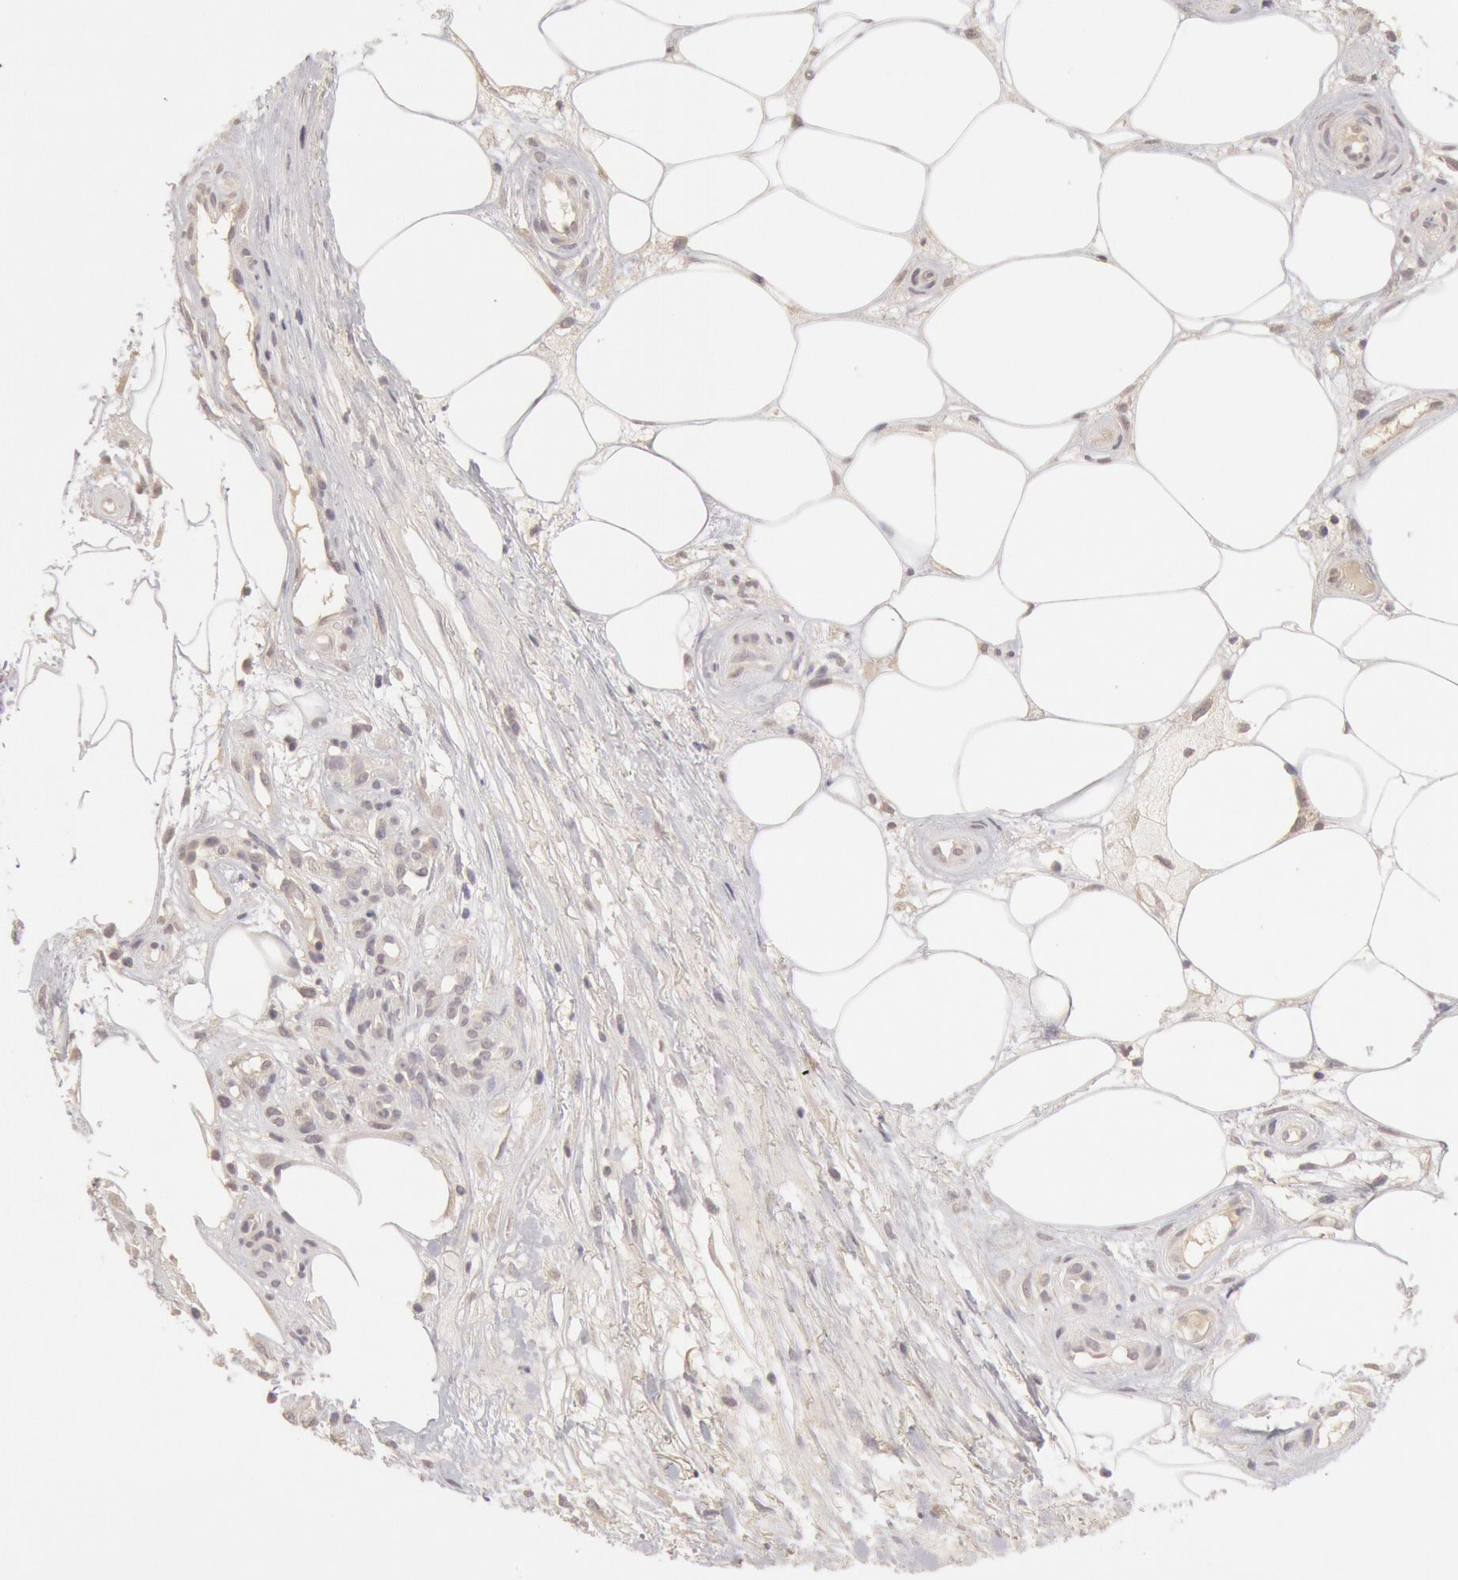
{"staining": {"intensity": "negative", "quantity": "none", "location": "none"}, "tissue": "melanoma", "cell_type": "Tumor cells", "image_type": "cancer", "snomed": [{"axis": "morphology", "description": "Malignant melanoma, NOS"}, {"axis": "topography", "description": "Skin"}], "caption": "Tumor cells are negative for brown protein staining in melanoma.", "gene": "ZFP36L1", "patient": {"sex": "female", "age": 85}}